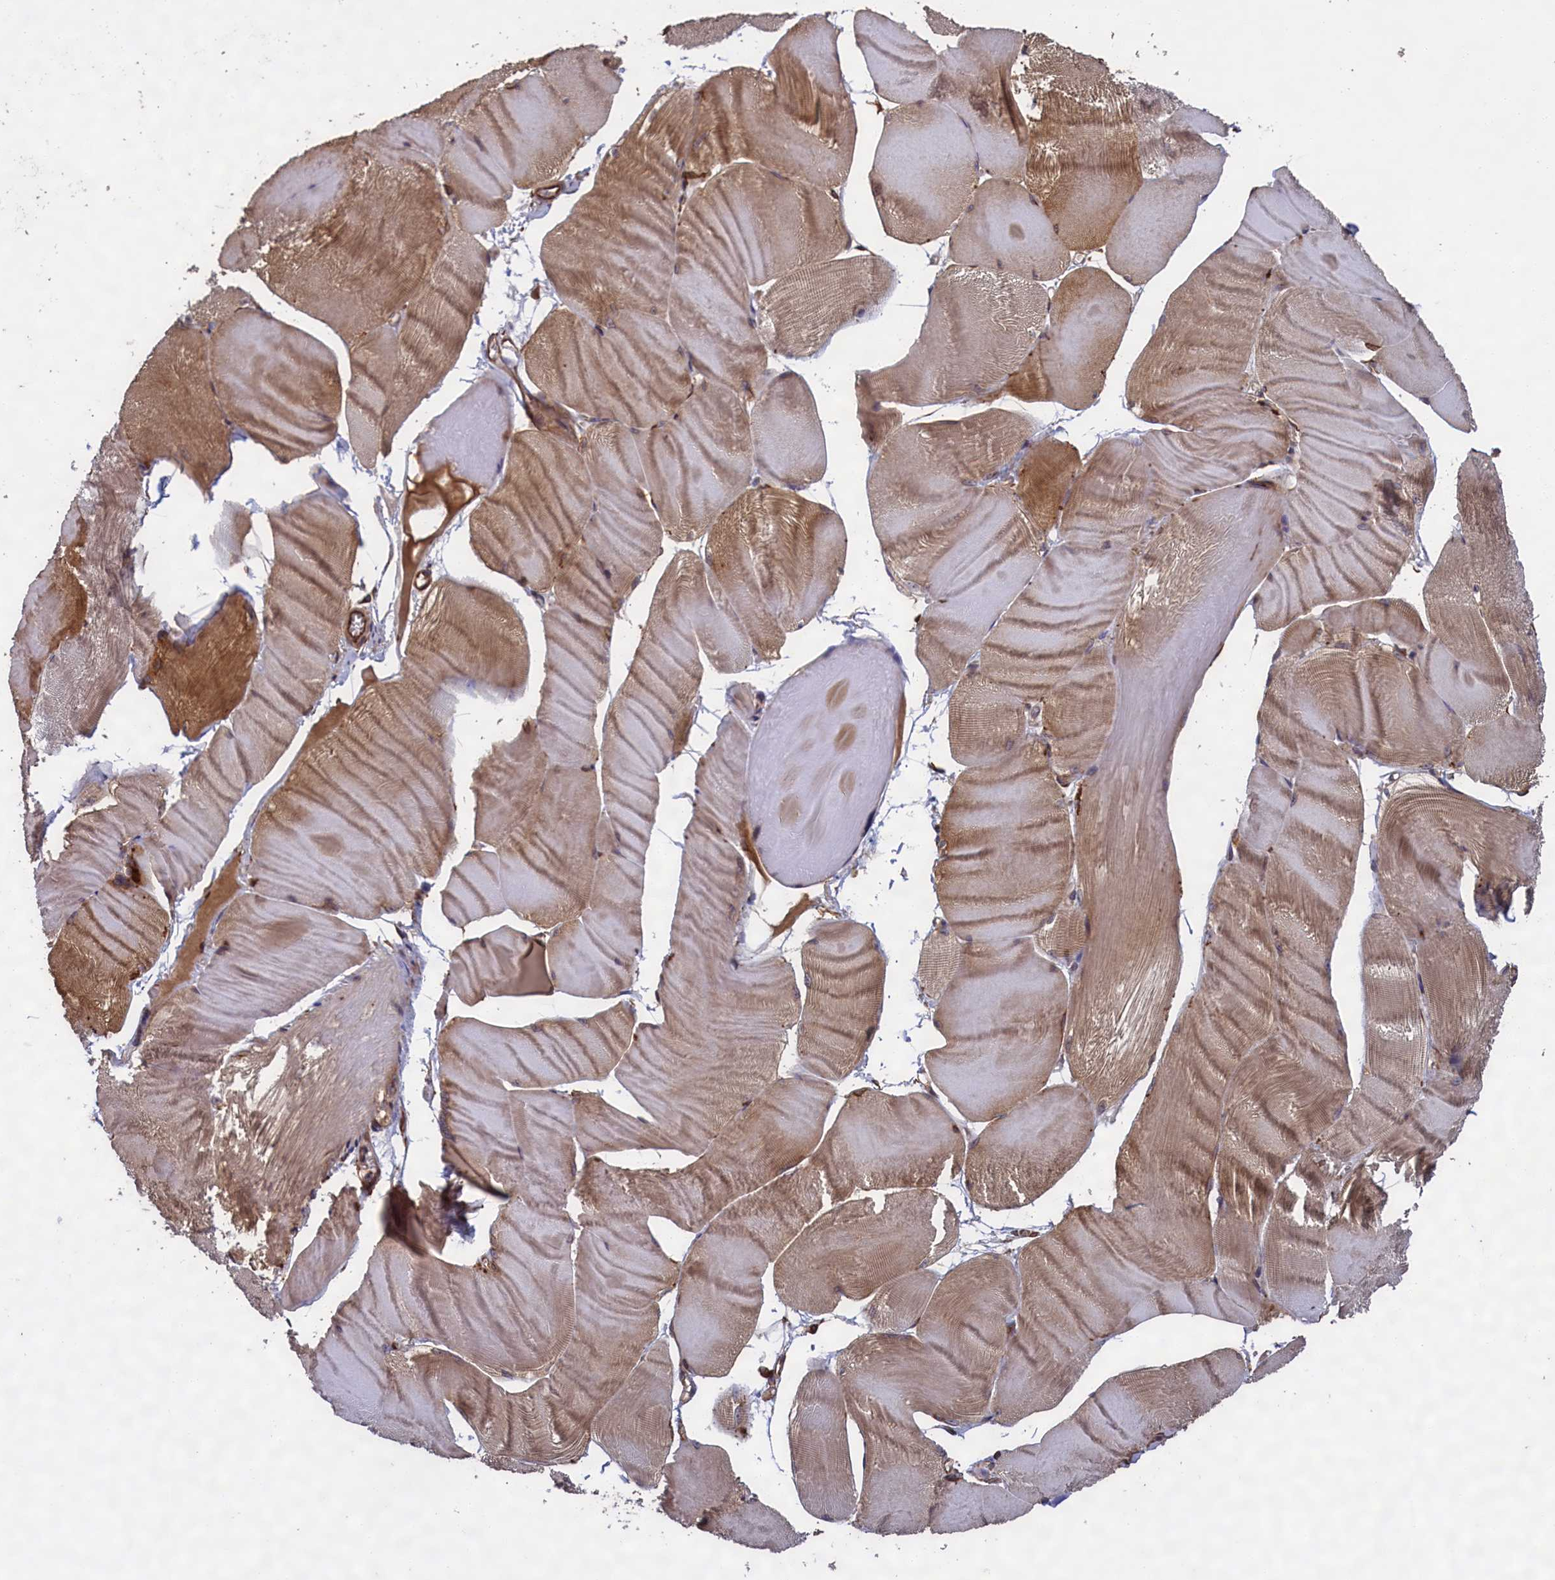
{"staining": {"intensity": "moderate", "quantity": "25%-75%", "location": "cytoplasmic/membranous"}, "tissue": "skeletal muscle", "cell_type": "Myocytes", "image_type": "normal", "snomed": [{"axis": "morphology", "description": "Normal tissue, NOS"}, {"axis": "morphology", "description": "Basal cell carcinoma"}, {"axis": "topography", "description": "Skeletal muscle"}], "caption": "Immunohistochemical staining of unremarkable skeletal muscle displays medium levels of moderate cytoplasmic/membranous positivity in approximately 25%-75% of myocytes. (Stains: DAB in brown, nuclei in blue, Microscopy: brightfield microscopy at high magnification).", "gene": "CCDC124", "patient": {"sex": "female", "age": 64}}